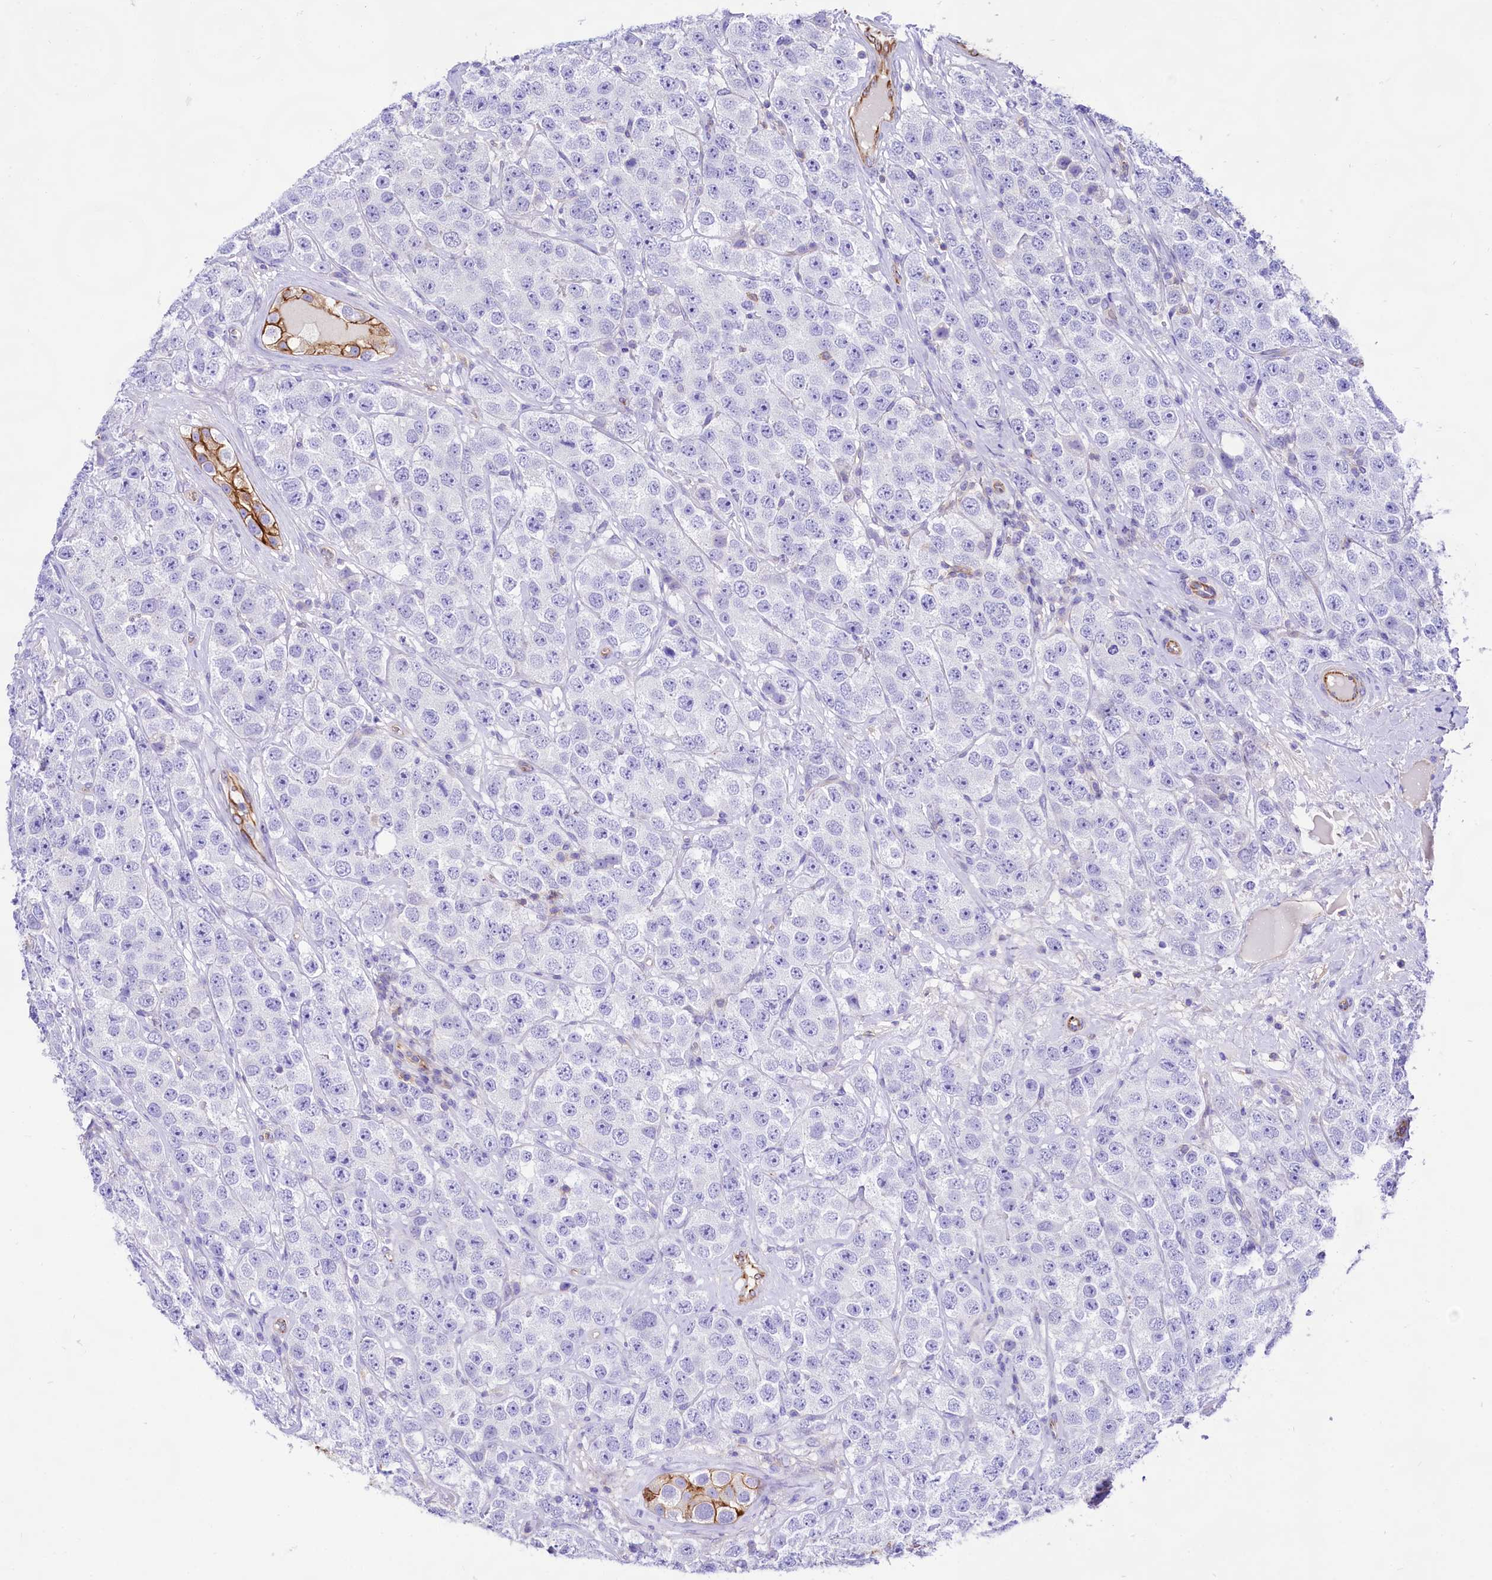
{"staining": {"intensity": "negative", "quantity": "none", "location": "none"}, "tissue": "testis cancer", "cell_type": "Tumor cells", "image_type": "cancer", "snomed": [{"axis": "morphology", "description": "Seminoma, NOS"}, {"axis": "topography", "description": "Testis"}], "caption": "Immunohistochemistry (IHC) of human testis seminoma reveals no staining in tumor cells.", "gene": "CD99", "patient": {"sex": "male", "age": 28}}